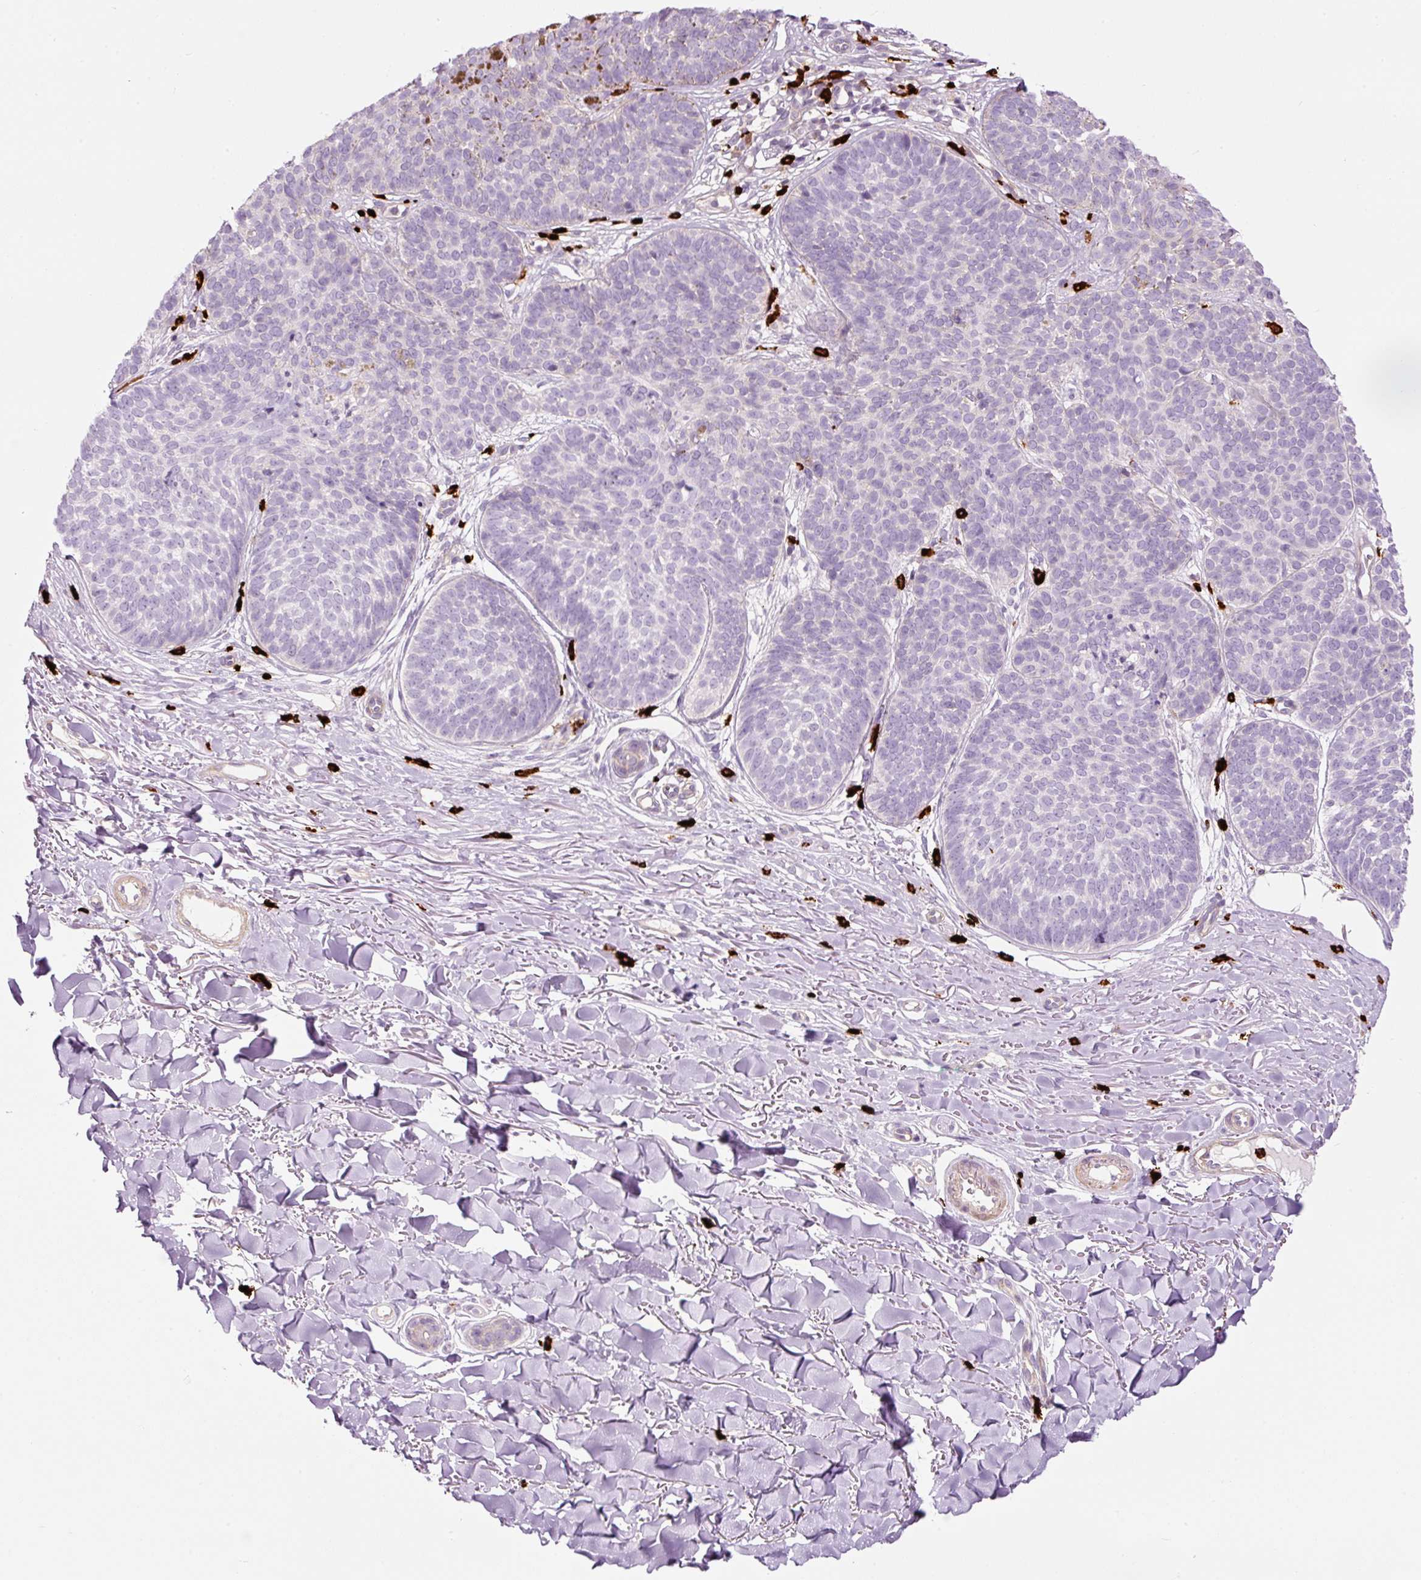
{"staining": {"intensity": "negative", "quantity": "none", "location": "none"}, "tissue": "skin cancer", "cell_type": "Tumor cells", "image_type": "cancer", "snomed": [{"axis": "morphology", "description": "Basal cell carcinoma"}, {"axis": "topography", "description": "Skin"}, {"axis": "topography", "description": "Skin of neck"}, {"axis": "topography", "description": "Skin of shoulder"}, {"axis": "topography", "description": "Skin of back"}], "caption": "IHC image of neoplastic tissue: human basal cell carcinoma (skin) stained with DAB reveals no significant protein positivity in tumor cells.", "gene": "MAP3K3", "patient": {"sex": "male", "age": 80}}